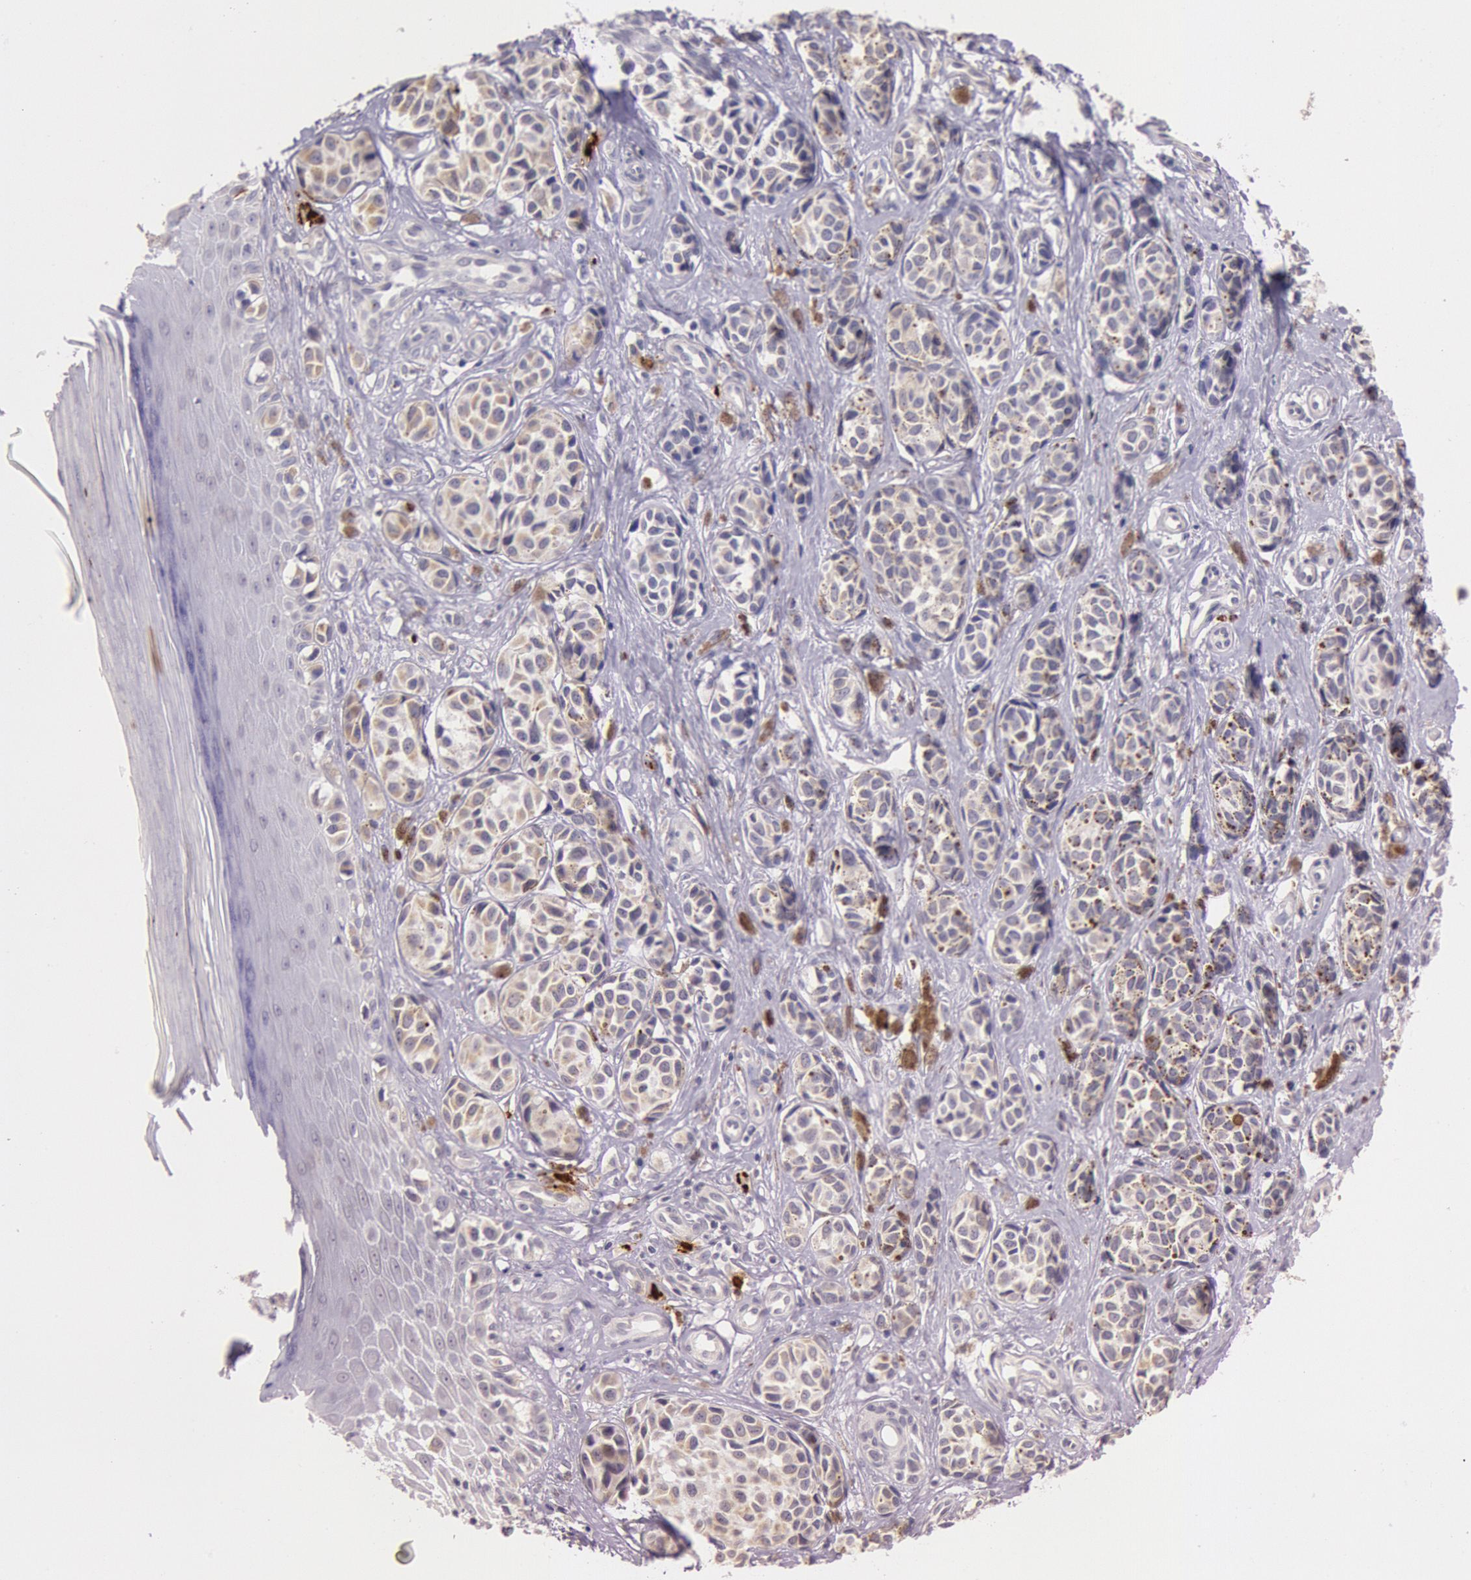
{"staining": {"intensity": "negative", "quantity": "none", "location": "none"}, "tissue": "melanoma", "cell_type": "Tumor cells", "image_type": "cancer", "snomed": [{"axis": "morphology", "description": "Malignant melanoma, NOS"}, {"axis": "topography", "description": "Skin"}], "caption": "Immunohistochemistry micrograph of melanoma stained for a protein (brown), which reveals no expression in tumor cells.", "gene": "KDM6A", "patient": {"sex": "male", "age": 79}}